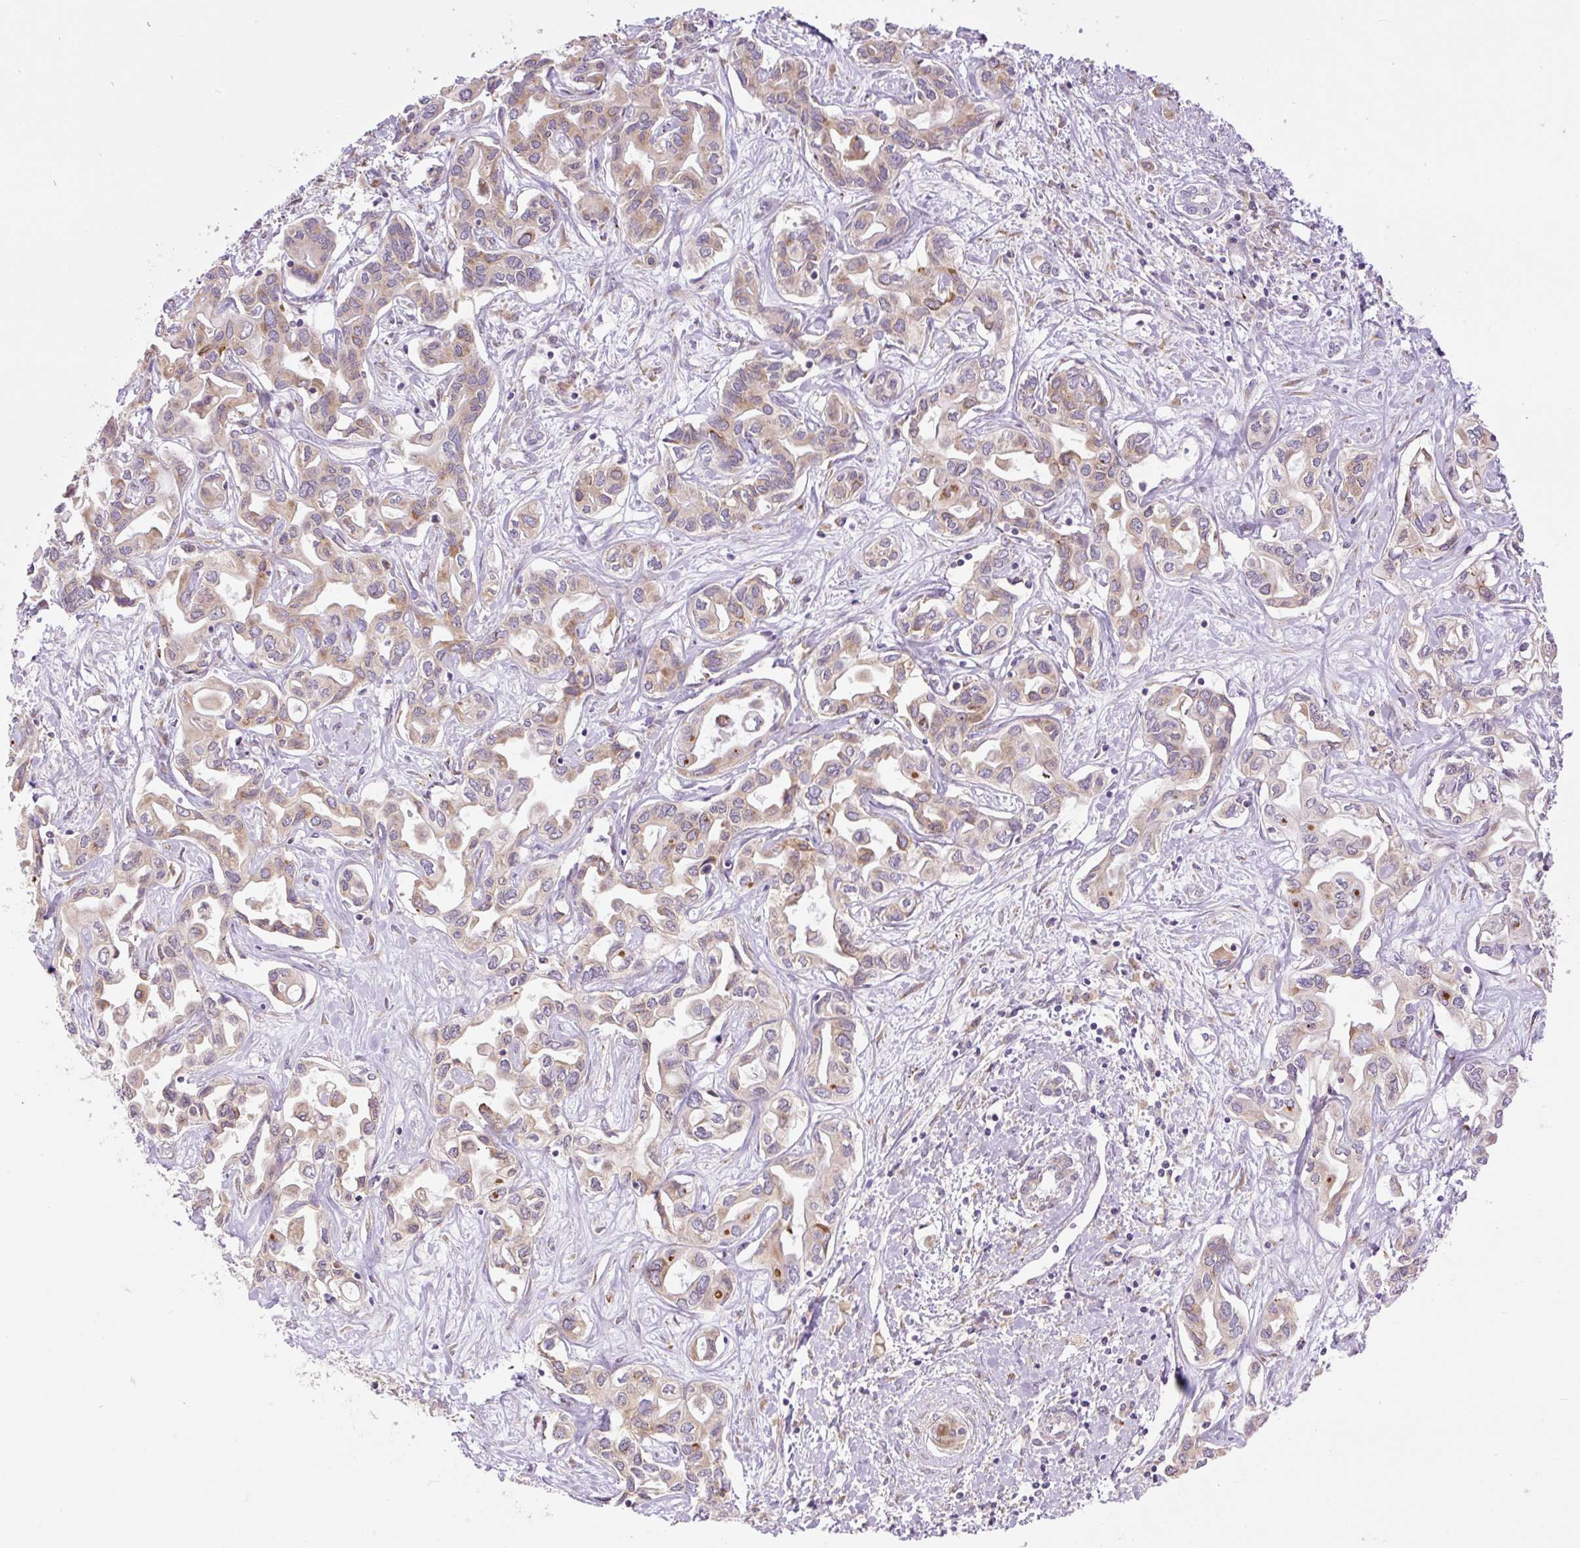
{"staining": {"intensity": "weak", "quantity": ">75%", "location": "cytoplasmic/membranous"}, "tissue": "liver cancer", "cell_type": "Tumor cells", "image_type": "cancer", "snomed": [{"axis": "morphology", "description": "Cholangiocarcinoma"}, {"axis": "topography", "description": "Liver"}], "caption": "Liver cancer (cholangiocarcinoma) stained with a protein marker displays weak staining in tumor cells.", "gene": "POFUT1", "patient": {"sex": "female", "age": 64}}